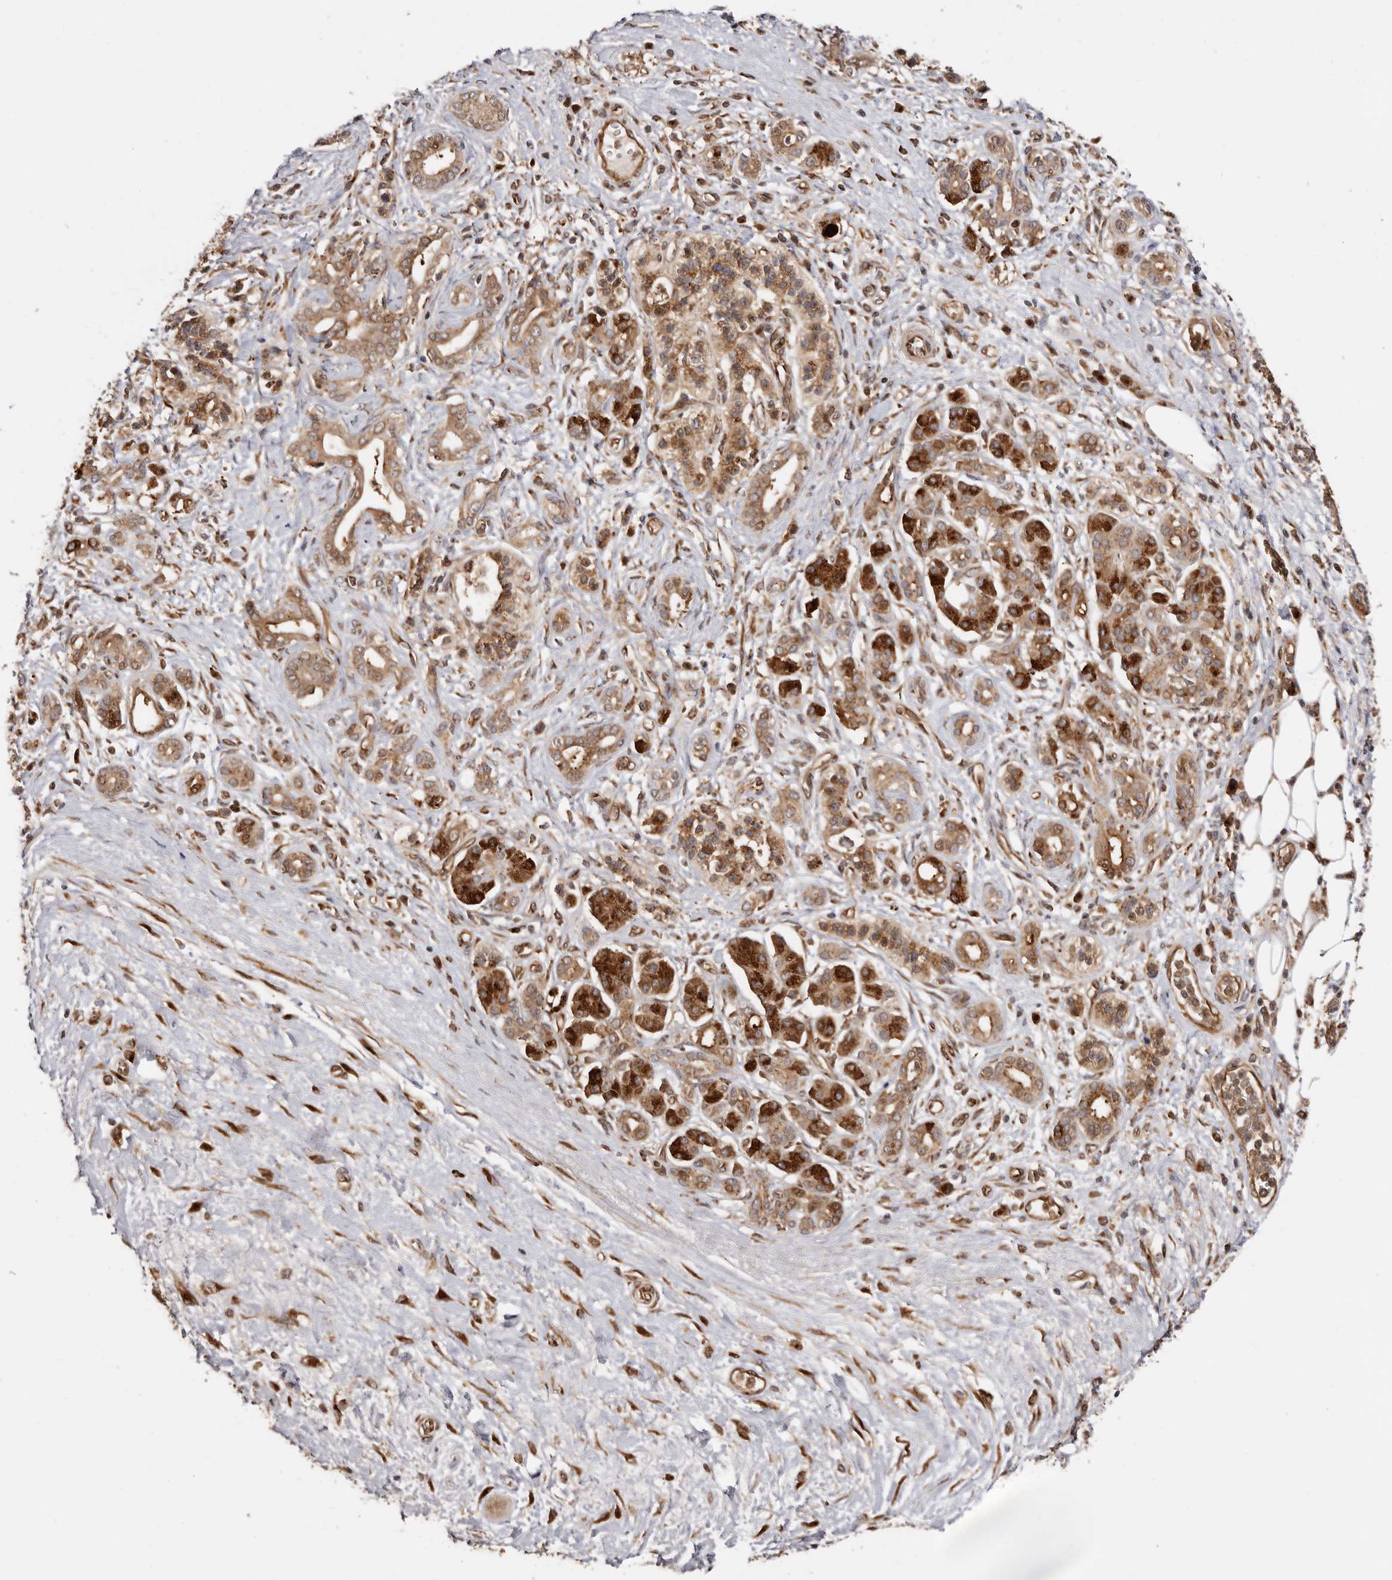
{"staining": {"intensity": "strong", "quantity": "25%-75%", "location": "cytoplasmic/membranous"}, "tissue": "pancreatic cancer", "cell_type": "Tumor cells", "image_type": "cancer", "snomed": [{"axis": "morphology", "description": "Adenocarcinoma, NOS"}, {"axis": "topography", "description": "Pancreas"}], "caption": "Protein expression analysis of human adenocarcinoma (pancreatic) reveals strong cytoplasmic/membranous expression in about 25%-75% of tumor cells.", "gene": "GPR27", "patient": {"sex": "male", "age": 78}}